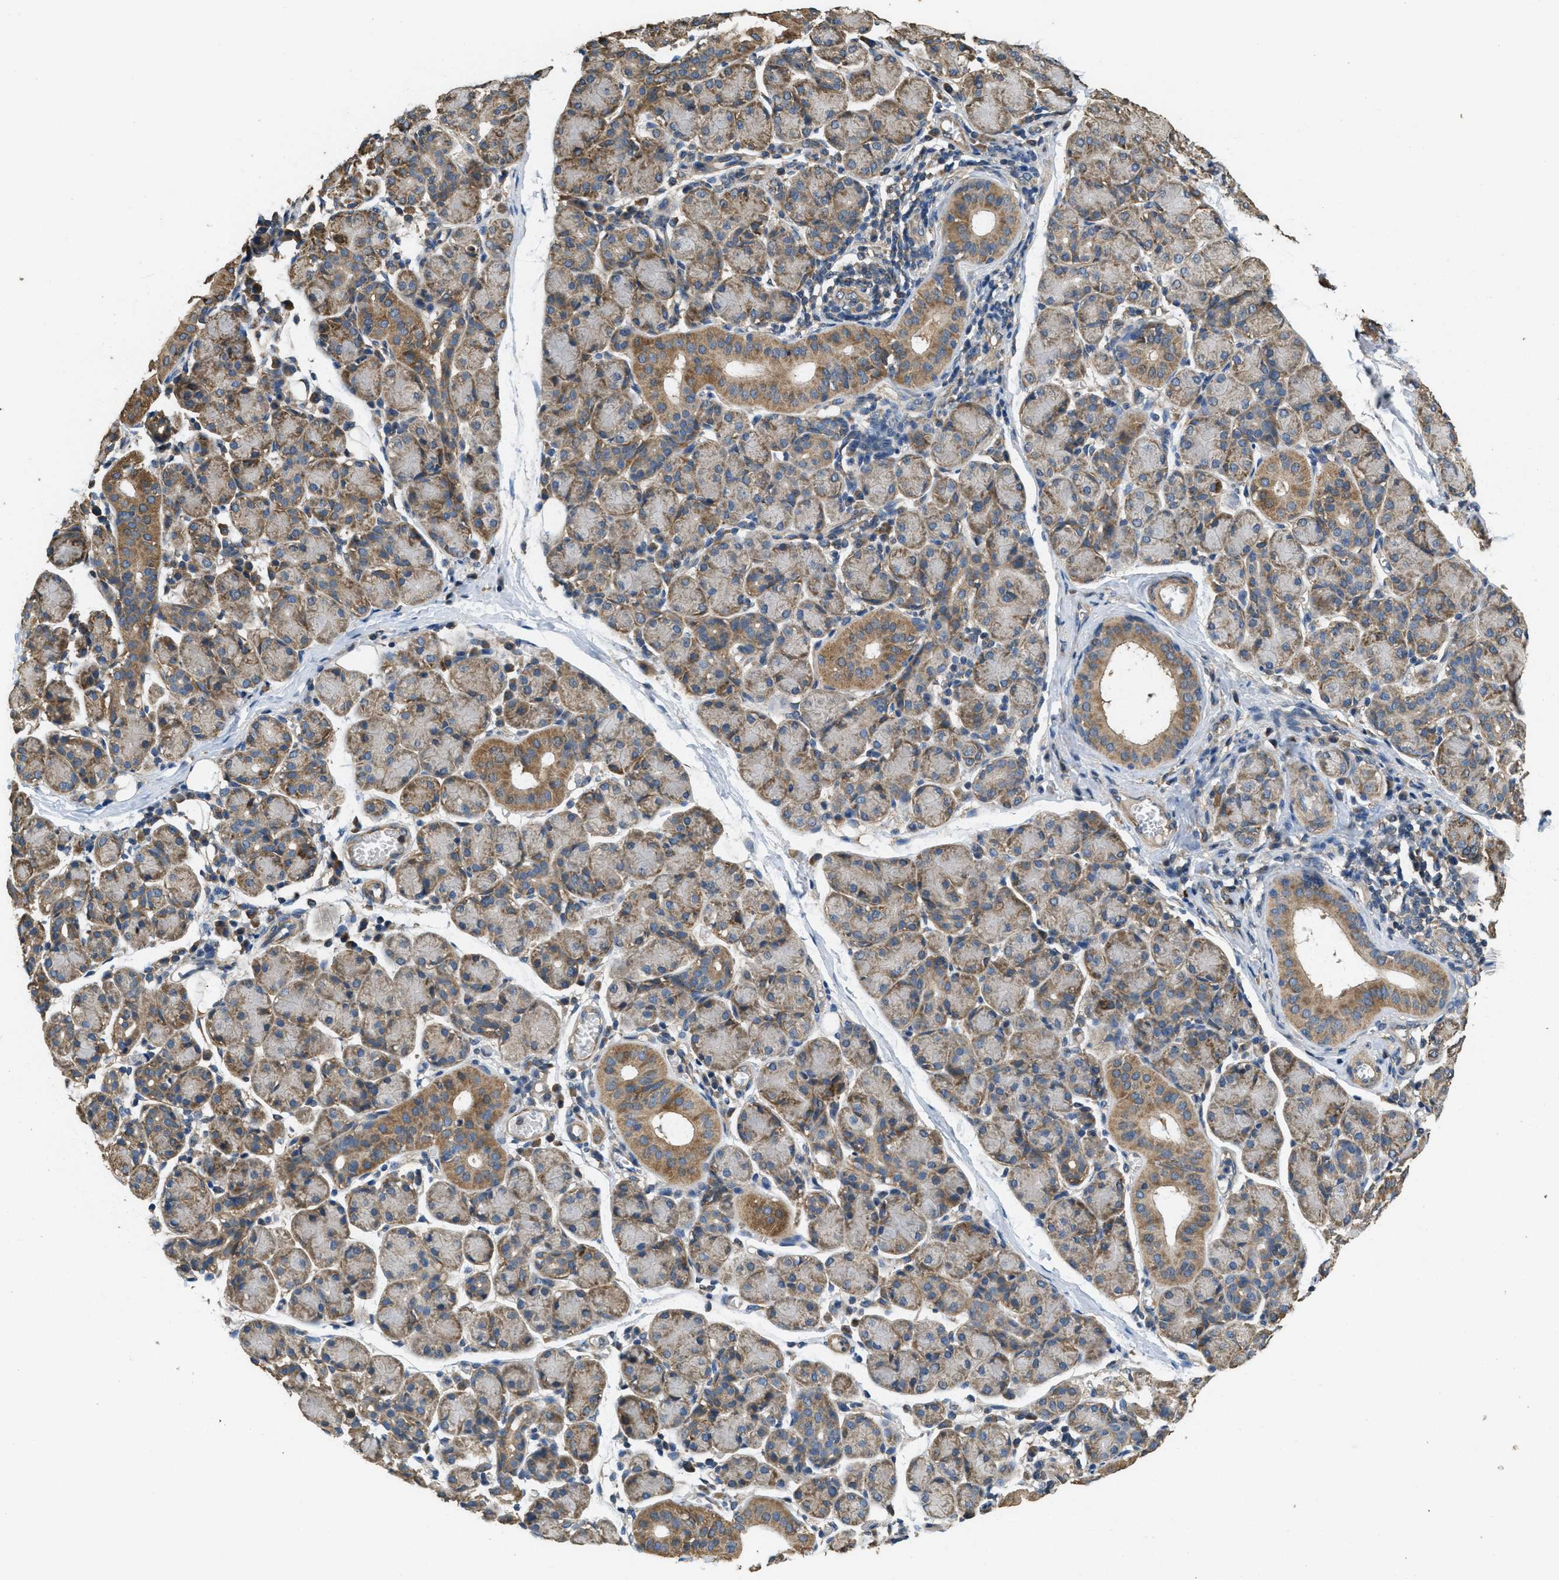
{"staining": {"intensity": "moderate", "quantity": "25%-75%", "location": "cytoplasmic/membranous"}, "tissue": "salivary gland", "cell_type": "Glandular cells", "image_type": "normal", "snomed": [{"axis": "morphology", "description": "Normal tissue, NOS"}, {"axis": "morphology", "description": "Inflammation, NOS"}, {"axis": "topography", "description": "Lymph node"}, {"axis": "topography", "description": "Salivary gland"}], "caption": "Immunohistochemistry image of unremarkable salivary gland stained for a protein (brown), which displays medium levels of moderate cytoplasmic/membranous staining in approximately 25%-75% of glandular cells.", "gene": "THBS2", "patient": {"sex": "male", "age": 3}}